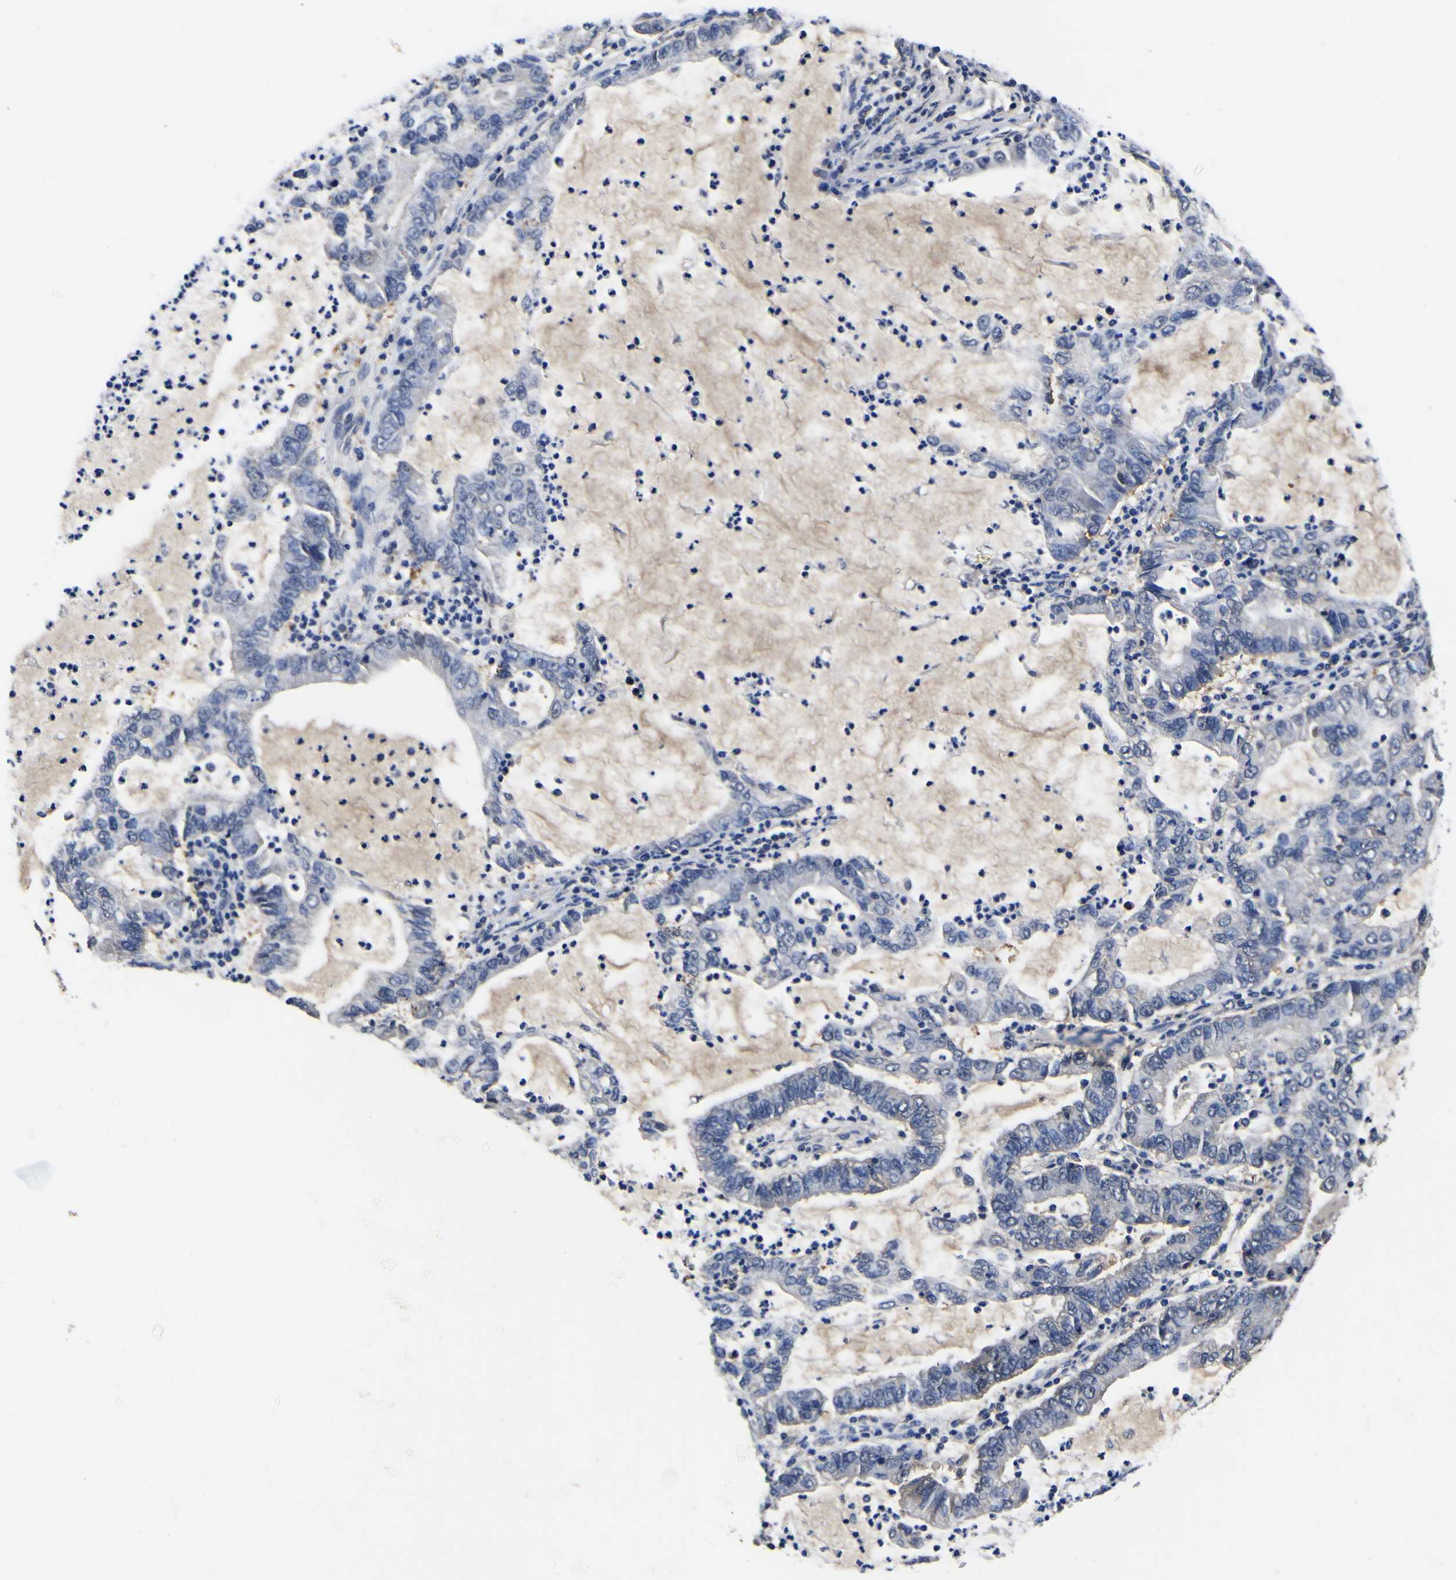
{"staining": {"intensity": "negative", "quantity": "none", "location": "none"}, "tissue": "lung cancer", "cell_type": "Tumor cells", "image_type": "cancer", "snomed": [{"axis": "morphology", "description": "Adenocarcinoma, NOS"}, {"axis": "topography", "description": "Lung"}], "caption": "High power microscopy histopathology image of an immunohistochemistry (IHC) photomicrograph of lung cancer, revealing no significant positivity in tumor cells.", "gene": "FAM110B", "patient": {"sex": "female", "age": 51}}